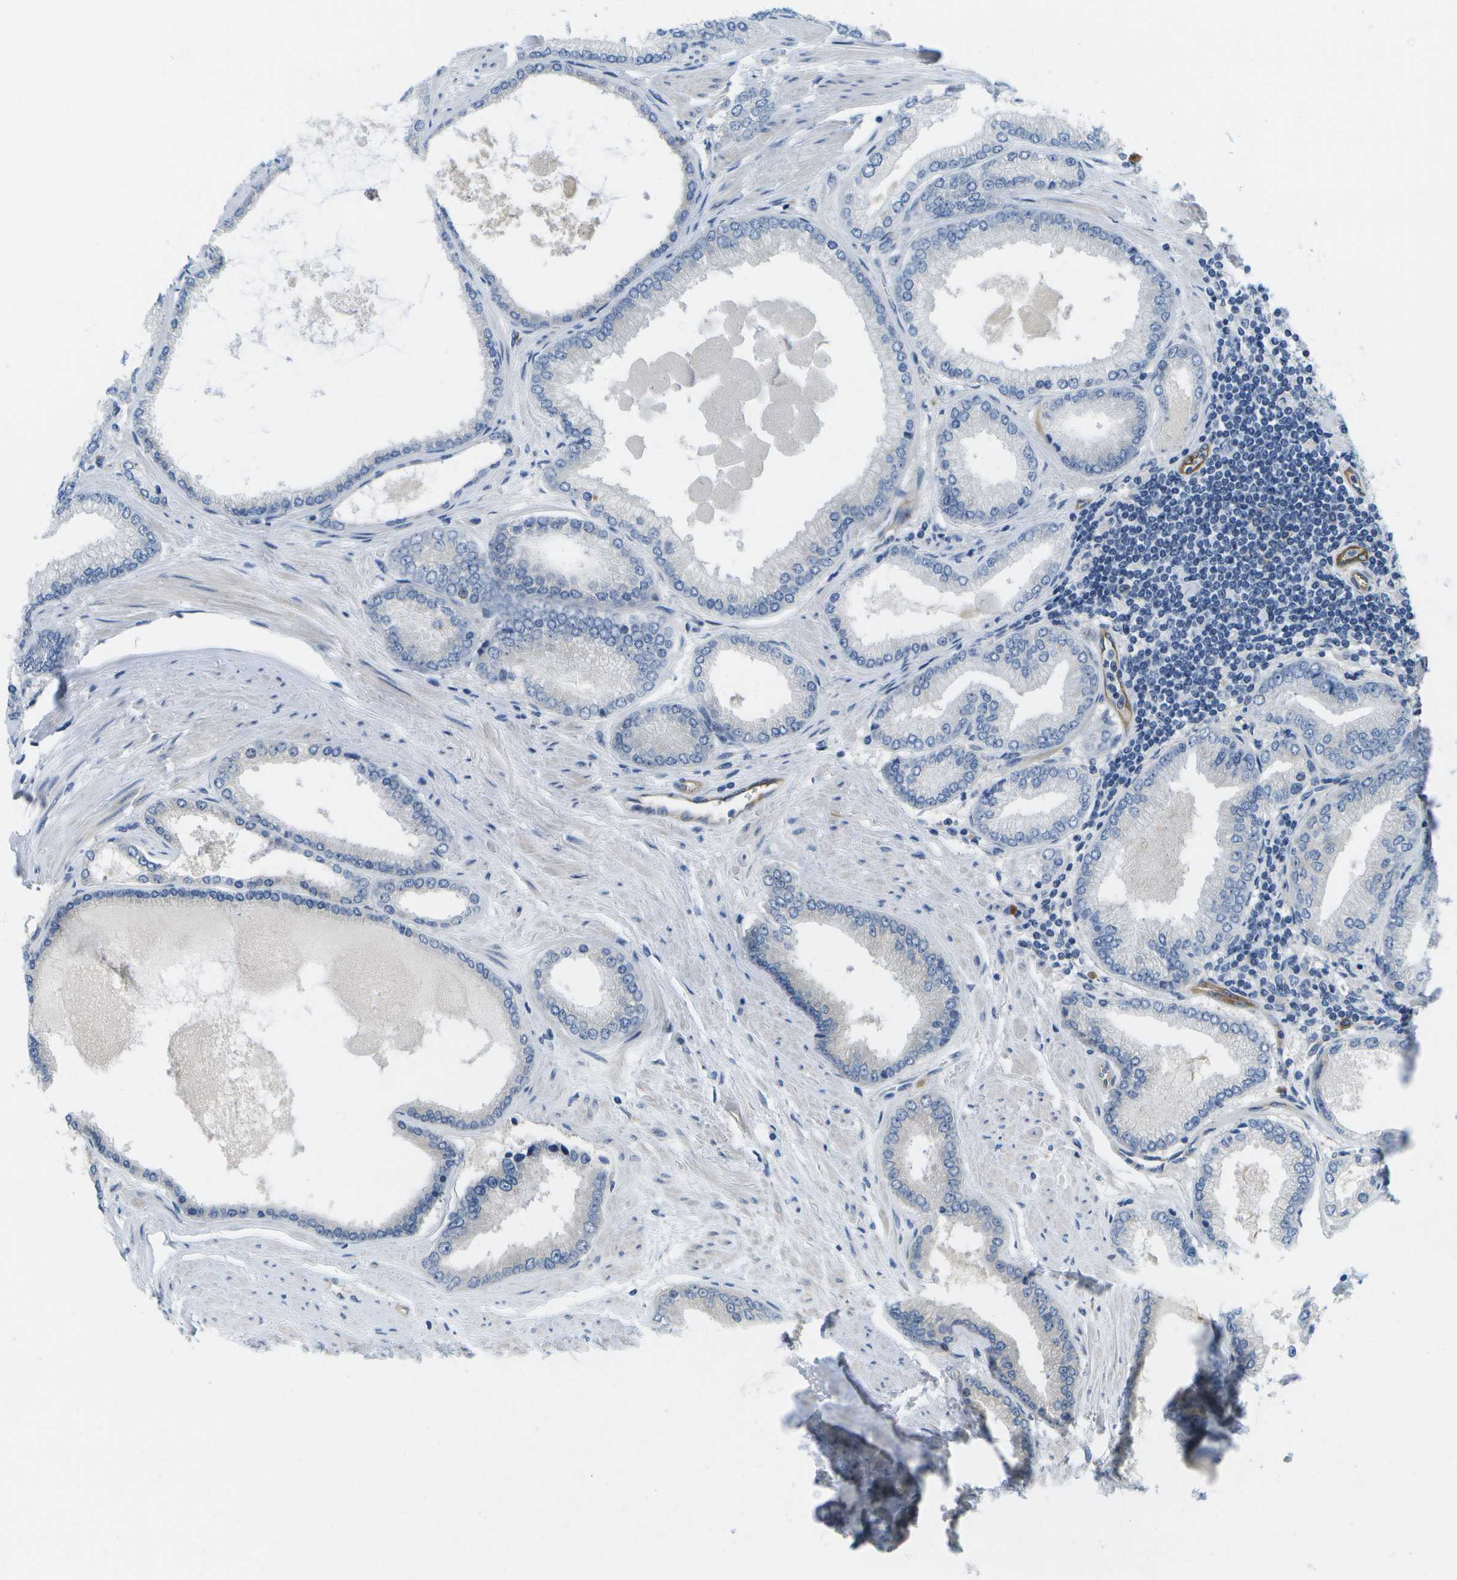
{"staining": {"intensity": "negative", "quantity": "none", "location": "none"}, "tissue": "prostate cancer", "cell_type": "Tumor cells", "image_type": "cancer", "snomed": [{"axis": "morphology", "description": "Adenocarcinoma, High grade"}, {"axis": "topography", "description": "Prostate"}], "caption": "High-grade adenocarcinoma (prostate) was stained to show a protein in brown. There is no significant staining in tumor cells.", "gene": "MARCHF8", "patient": {"sex": "male", "age": 61}}